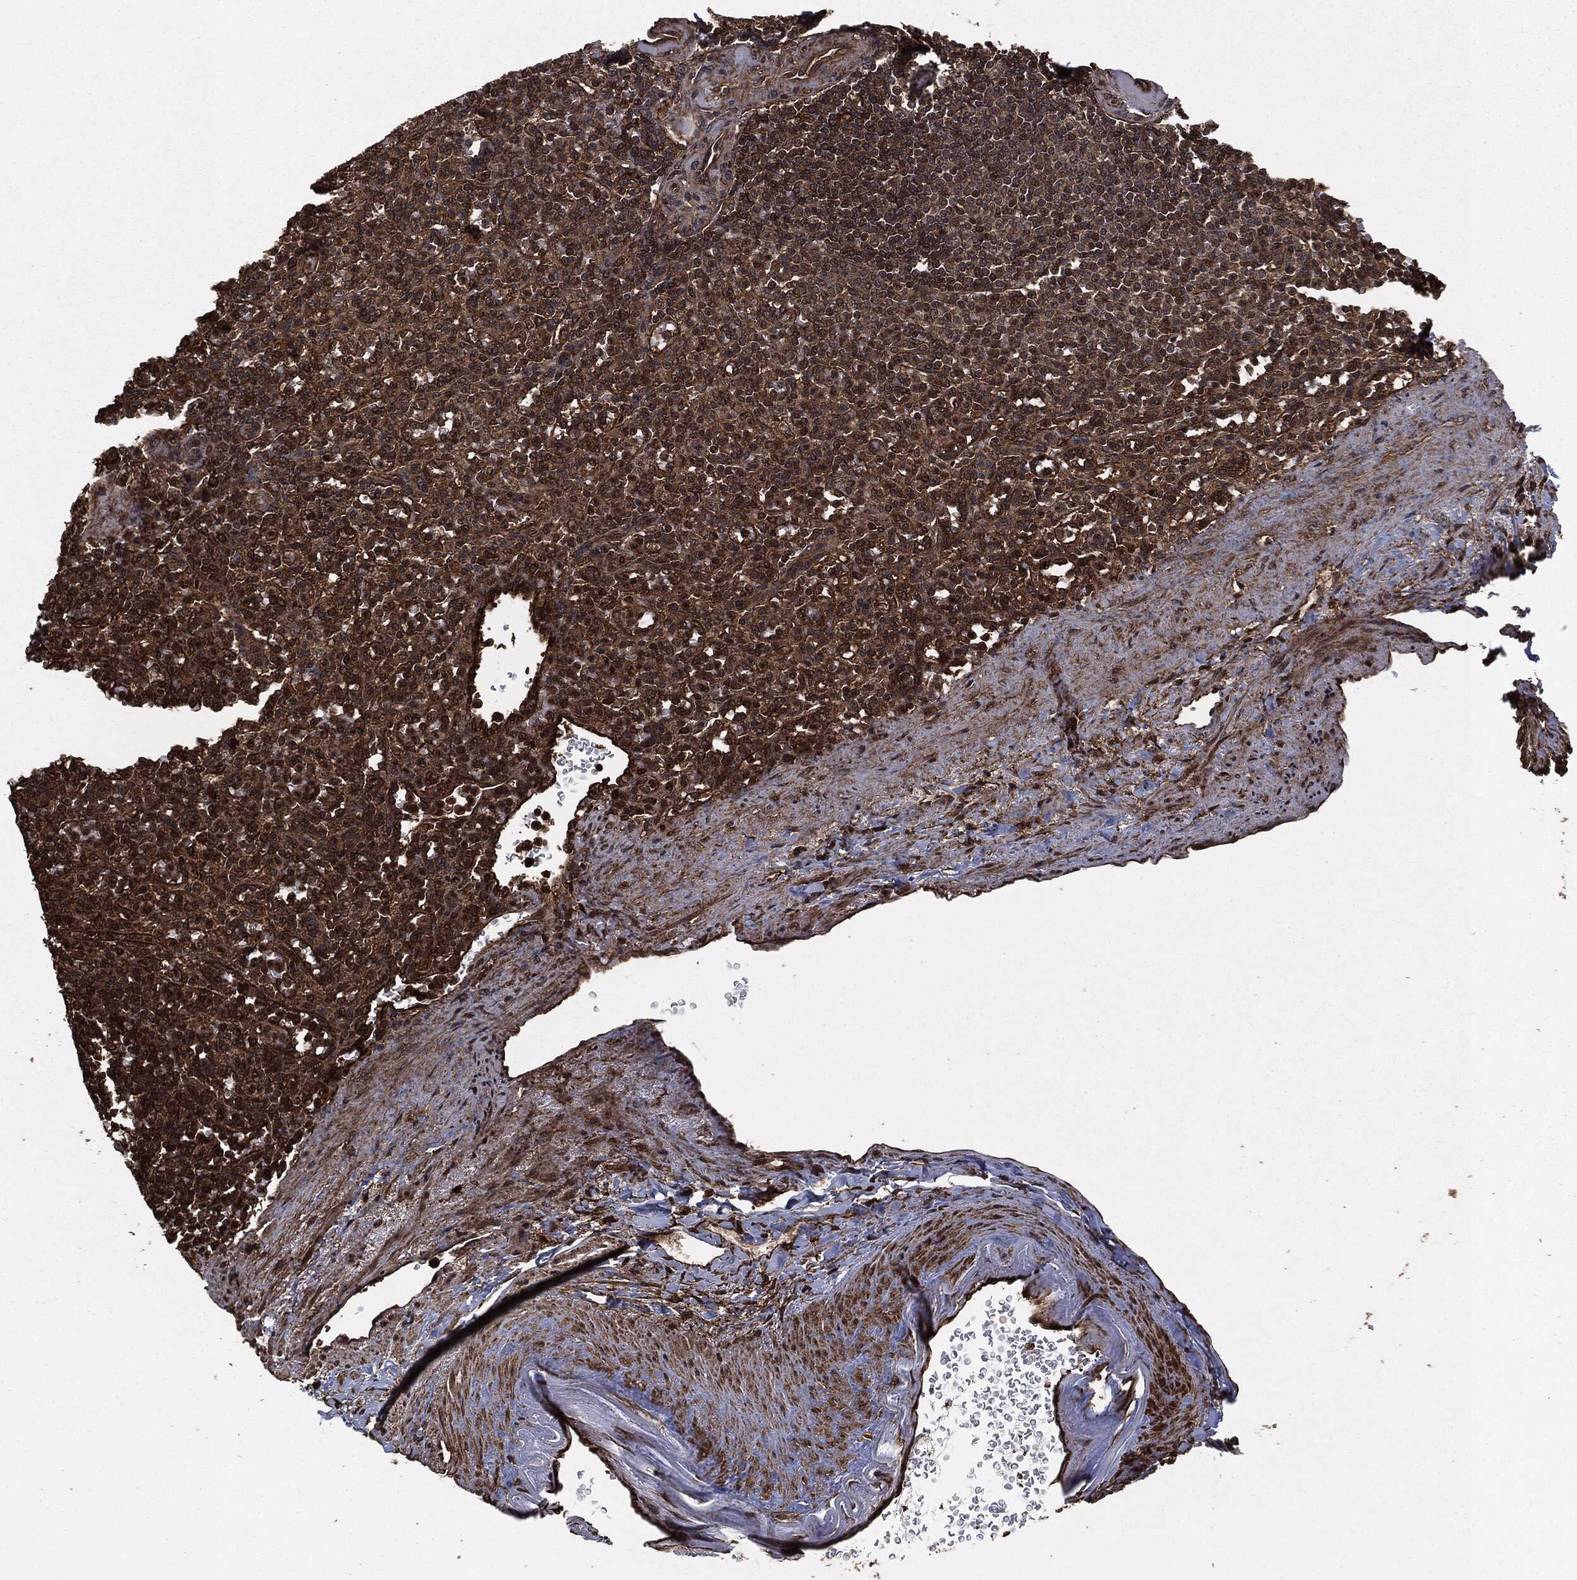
{"staining": {"intensity": "moderate", "quantity": "25%-75%", "location": "cytoplasmic/membranous"}, "tissue": "spleen", "cell_type": "Cells in red pulp", "image_type": "normal", "snomed": [{"axis": "morphology", "description": "Normal tissue, NOS"}, {"axis": "topography", "description": "Spleen"}], "caption": "Normal spleen was stained to show a protein in brown. There is medium levels of moderate cytoplasmic/membranous expression in about 25%-75% of cells in red pulp.", "gene": "HRAS", "patient": {"sex": "female", "age": 74}}